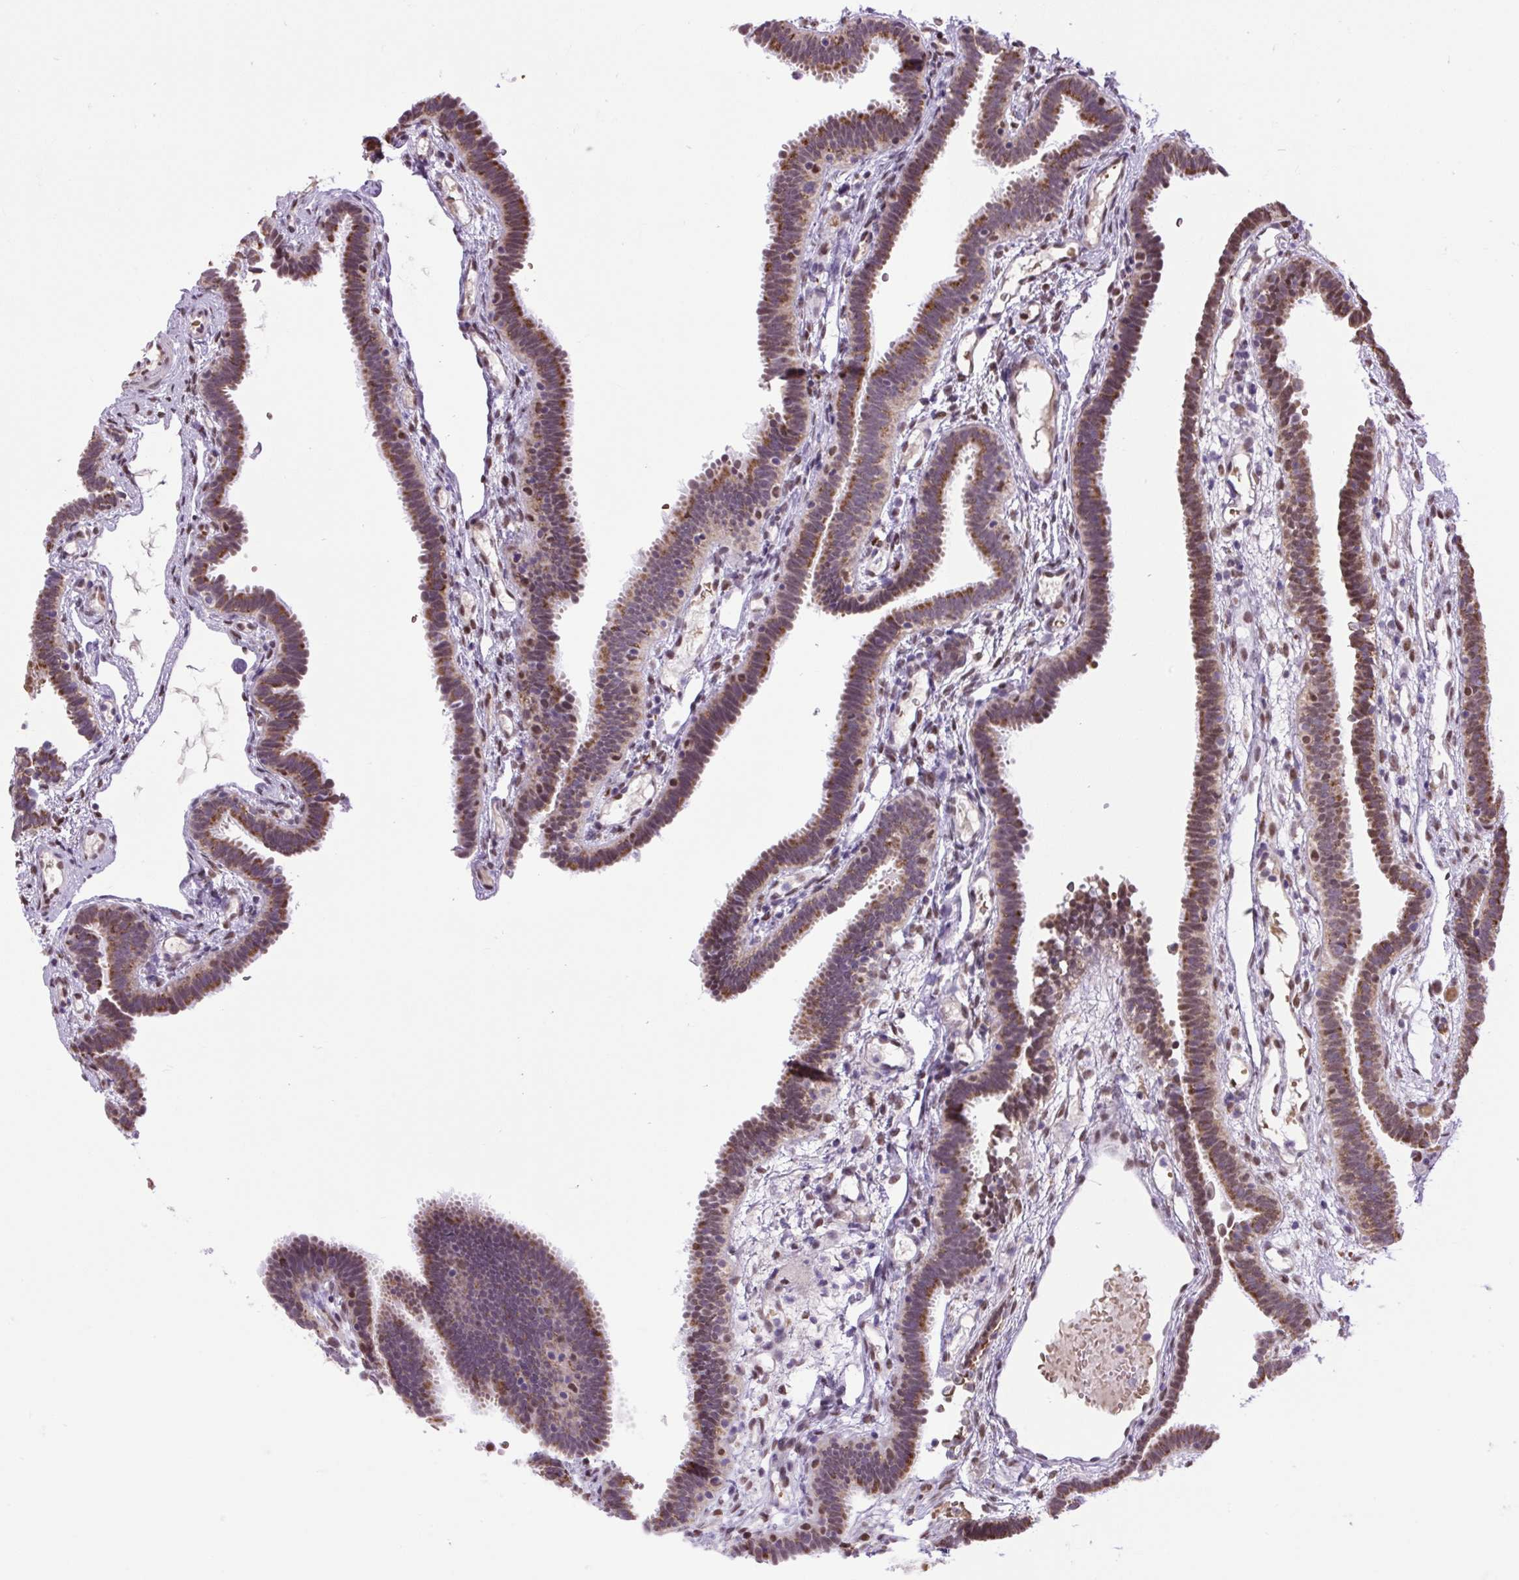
{"staining": {"intensity": "moderate", "quantity": "25%-75%", "location": "cytoplasmic/membranous"}, "tissue": "fallopian tube", "cell_type": "Glandular cells", "image_type": "normal", "snomed": [{"axis": "morphology", "description": "Normal tissue, NOS"}, {"axis": "topography", "description": "Fallopian tube"}], "caption": "Immunohistochemistry of benign human fallopian tube shows medium levels of moderate cytoplasmic/membranous positivity in about 25%-75% of glandular cells.", "gene": "SCO2", "patient": {"sex": "female", "age": 37}}